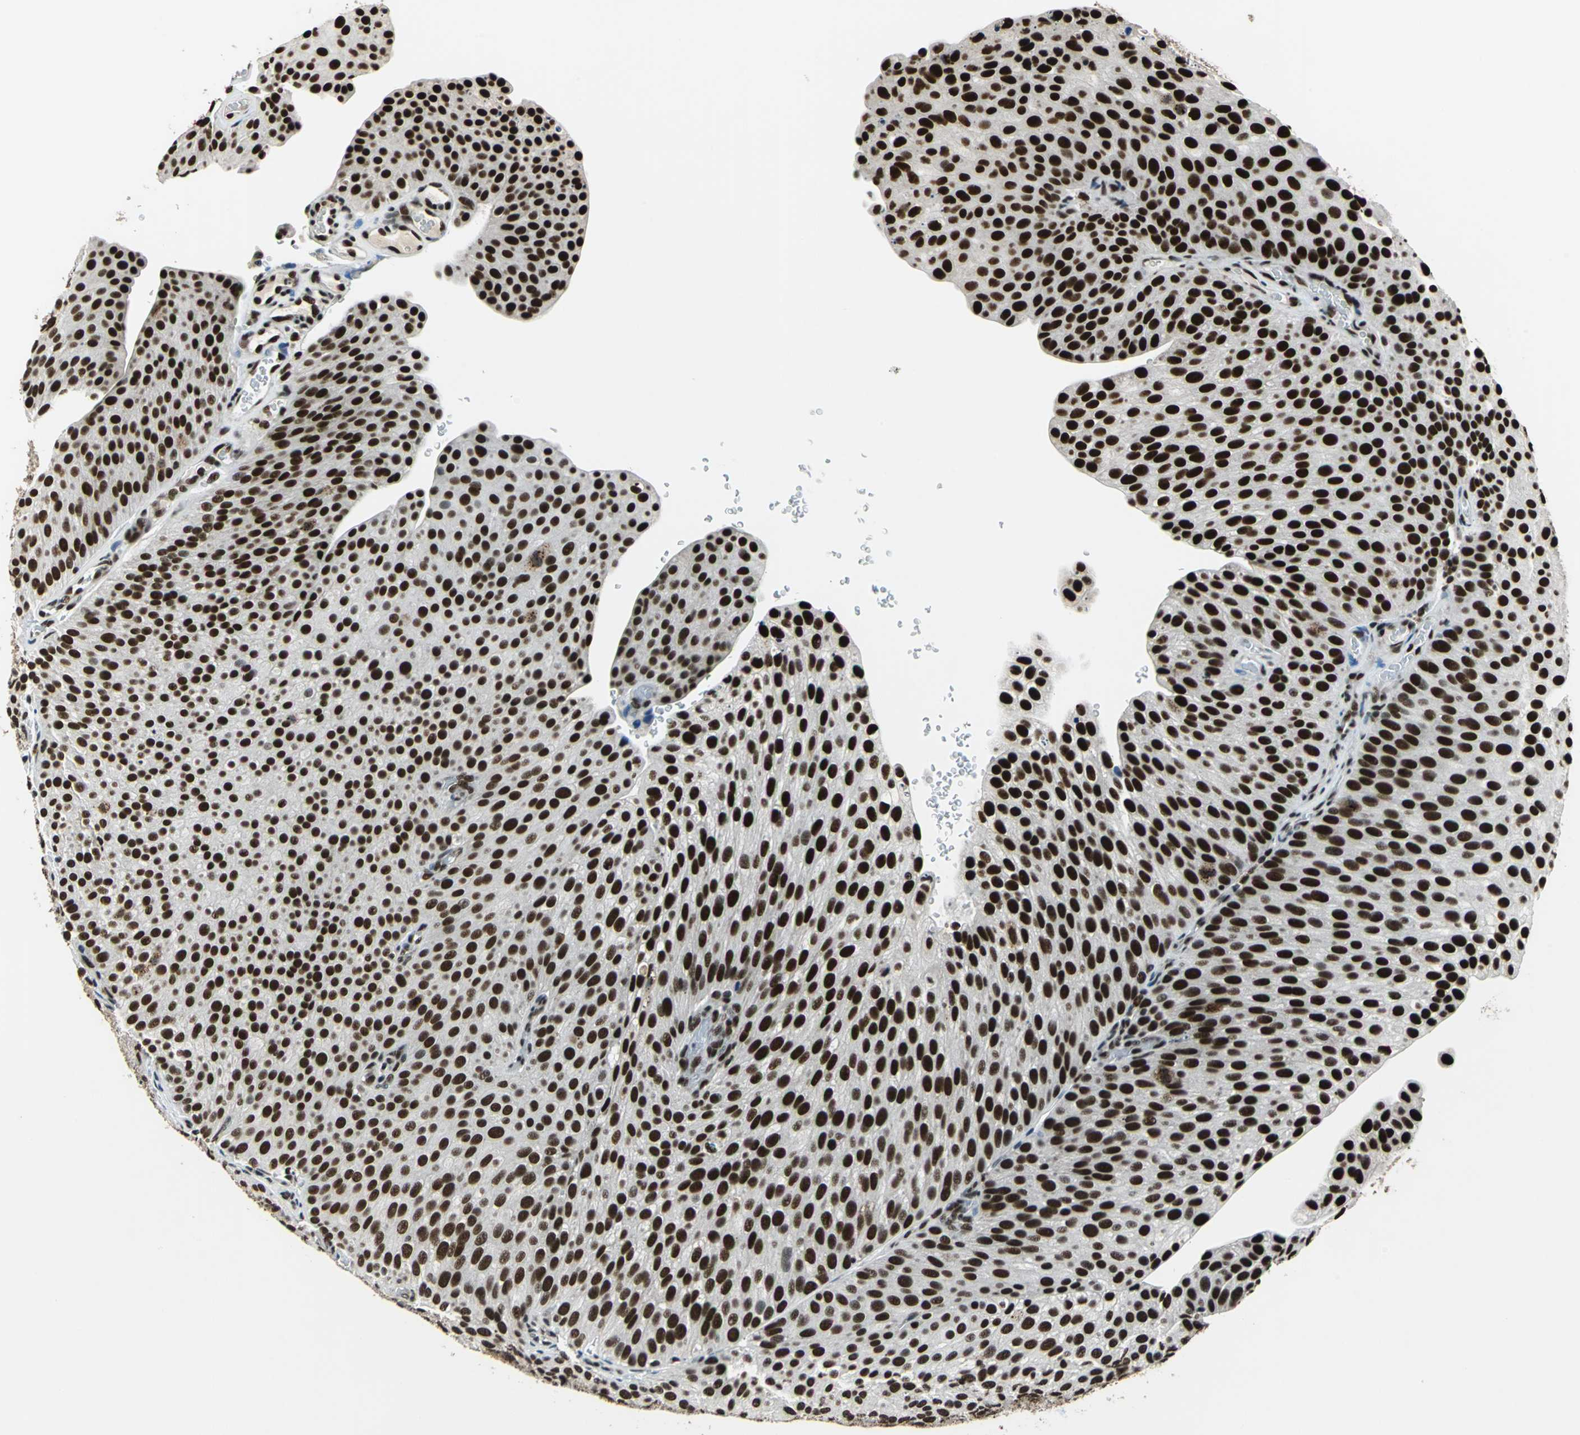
{"staining": {"intensity": "strong", "quantity": ">75%", "location": "nuclear"}, "tissue": "urothelial cancer", "cell_type": "Tumor cells", "image_type": "cancer", "snomed": [{"axis": "morphology", "description": "Urothelial carcinoma, Low grade"}, {"axis": "topography", "description": "Smooth muscle"}, {"axis": "topography", "description": "Urinary bladder"}], "caption": "Urothelial cancer stained with immunohistochemistry (IHC) reveals strong nuclear positivity in about >75% of tumor cells.", "gene": "BCLAF1", "patient": {"sex": "male", "age": 60}}